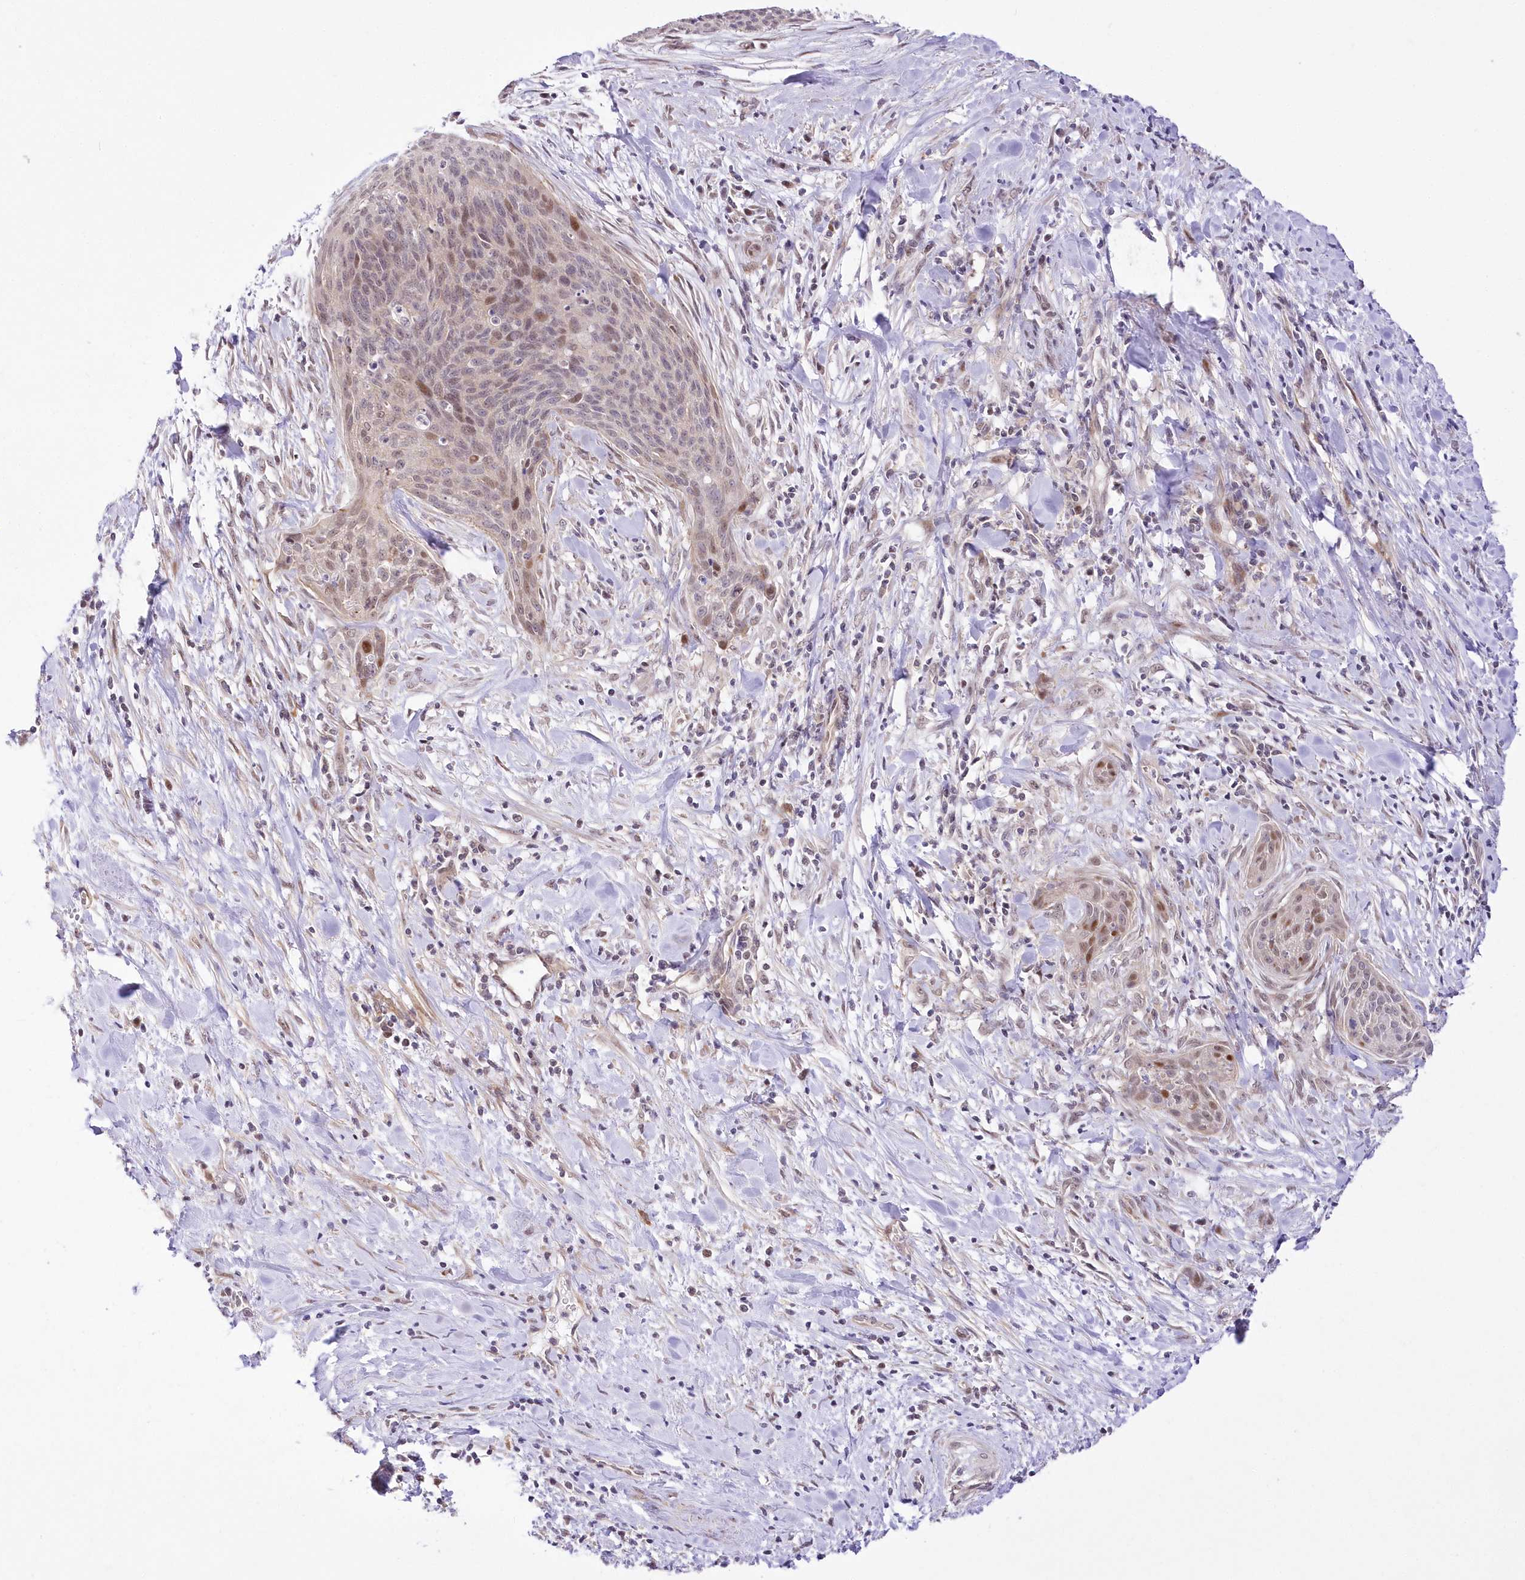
{"staining": {"intensity": "weak", "quantity": "25%-75%", "location": "nuclear"}, "tissue": "cervical cancer", "cell_type": "Tumor cells", "image_type": "cancer", "snomed": [{"axis": "morphology", "description": "Squamous cell carcinoma, NOS"}, {"axis": "topography", "description": "Cervix"}], "caption": "The micrograph shows immunohistochemical staining of cervical cancer (squamous cell carcinoma). There is weak nuclear staining is identified in approximately 25%-75% of tumor cells.", "gene": "FAM241B", "patient": {"sex": "female", "age": 55}}